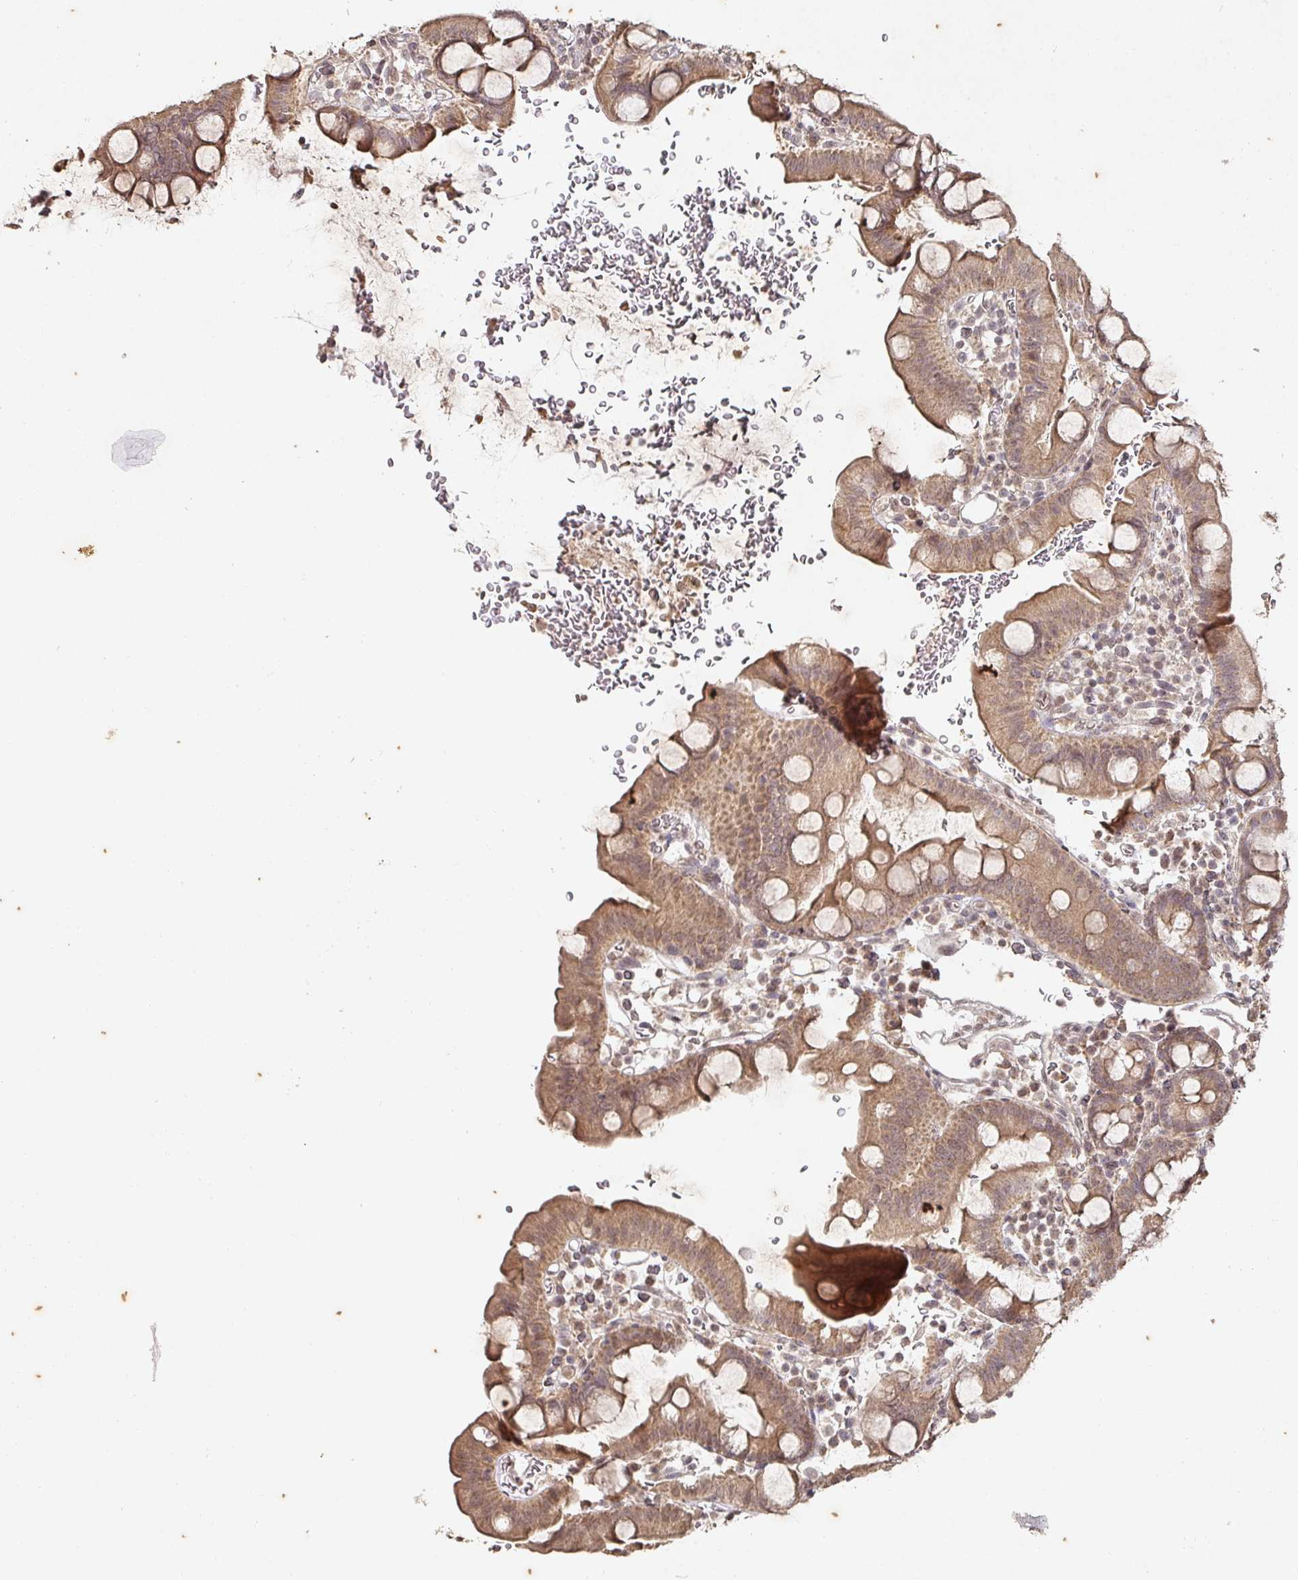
{"staining": {"intensity": "moderate", "quantity": ">75%", "location": "cytoplasmic/membranous"}, "tissue": "small intestine", "cell_type": "Glandular cells", "image_type": "normal", "snomed": [{"axis": "morphology", "description": "Normal tissue, NOS"}, {"axis": "topography", "description": "Stomach, upper"}, {"axis": "topography", "description": "Stomach, lower"}, {"axis": "topography", "description": "Small intestine"}], "caption": "Brown immunohistochemical staining in benign small intestine displays moderate cytoplasmic/membranous positivity in about >75% of glandular cells.", "gene": "CAPN5", "patient": {"sex": "male", "age": 68}}